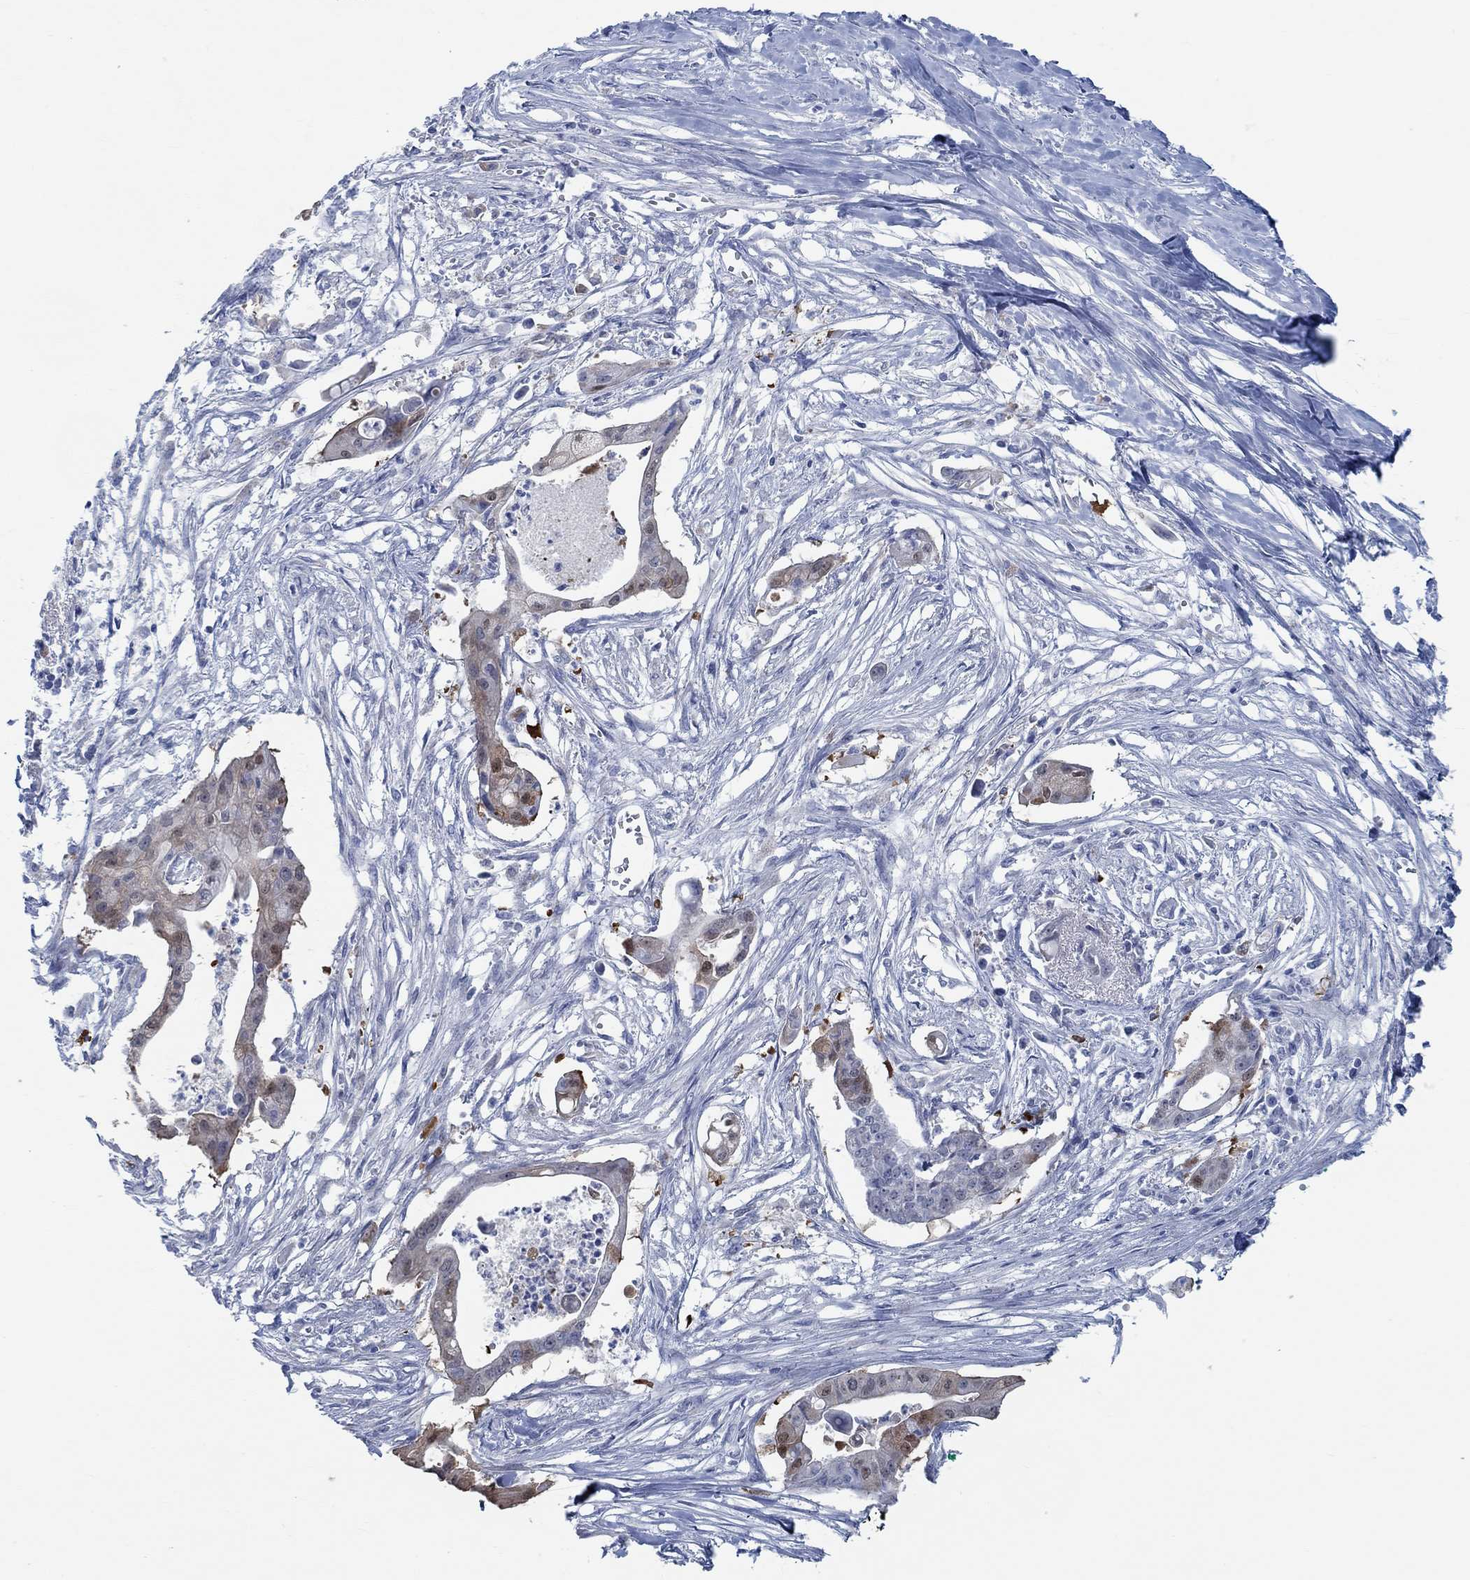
{"staining": {"intensity": "weak", "quantity": "25%-75%", "location": "cytoplasmic/membranous,nuclear"}, "tissue": "pancreatic cancer", "cell_type": "Tumor cells", "image_type": "cancer", "snomed": [{"axis": "morphology", "description": "Normal tissue, NOS"}, {"axis": "morphology", "description": "Adenocarcinoma, NOS"}, {"axis": "topography", "description": "Pancreas"}], "caption": "Pancreatic adenocarcinoma stained with a brown dye shows weak cytoplasmic/membranous and nuclear positive positivity in approximately 25%-75% of tumor cells.", "gene": "TEKT4", "patient": {"sex": "female", "age": 58}}